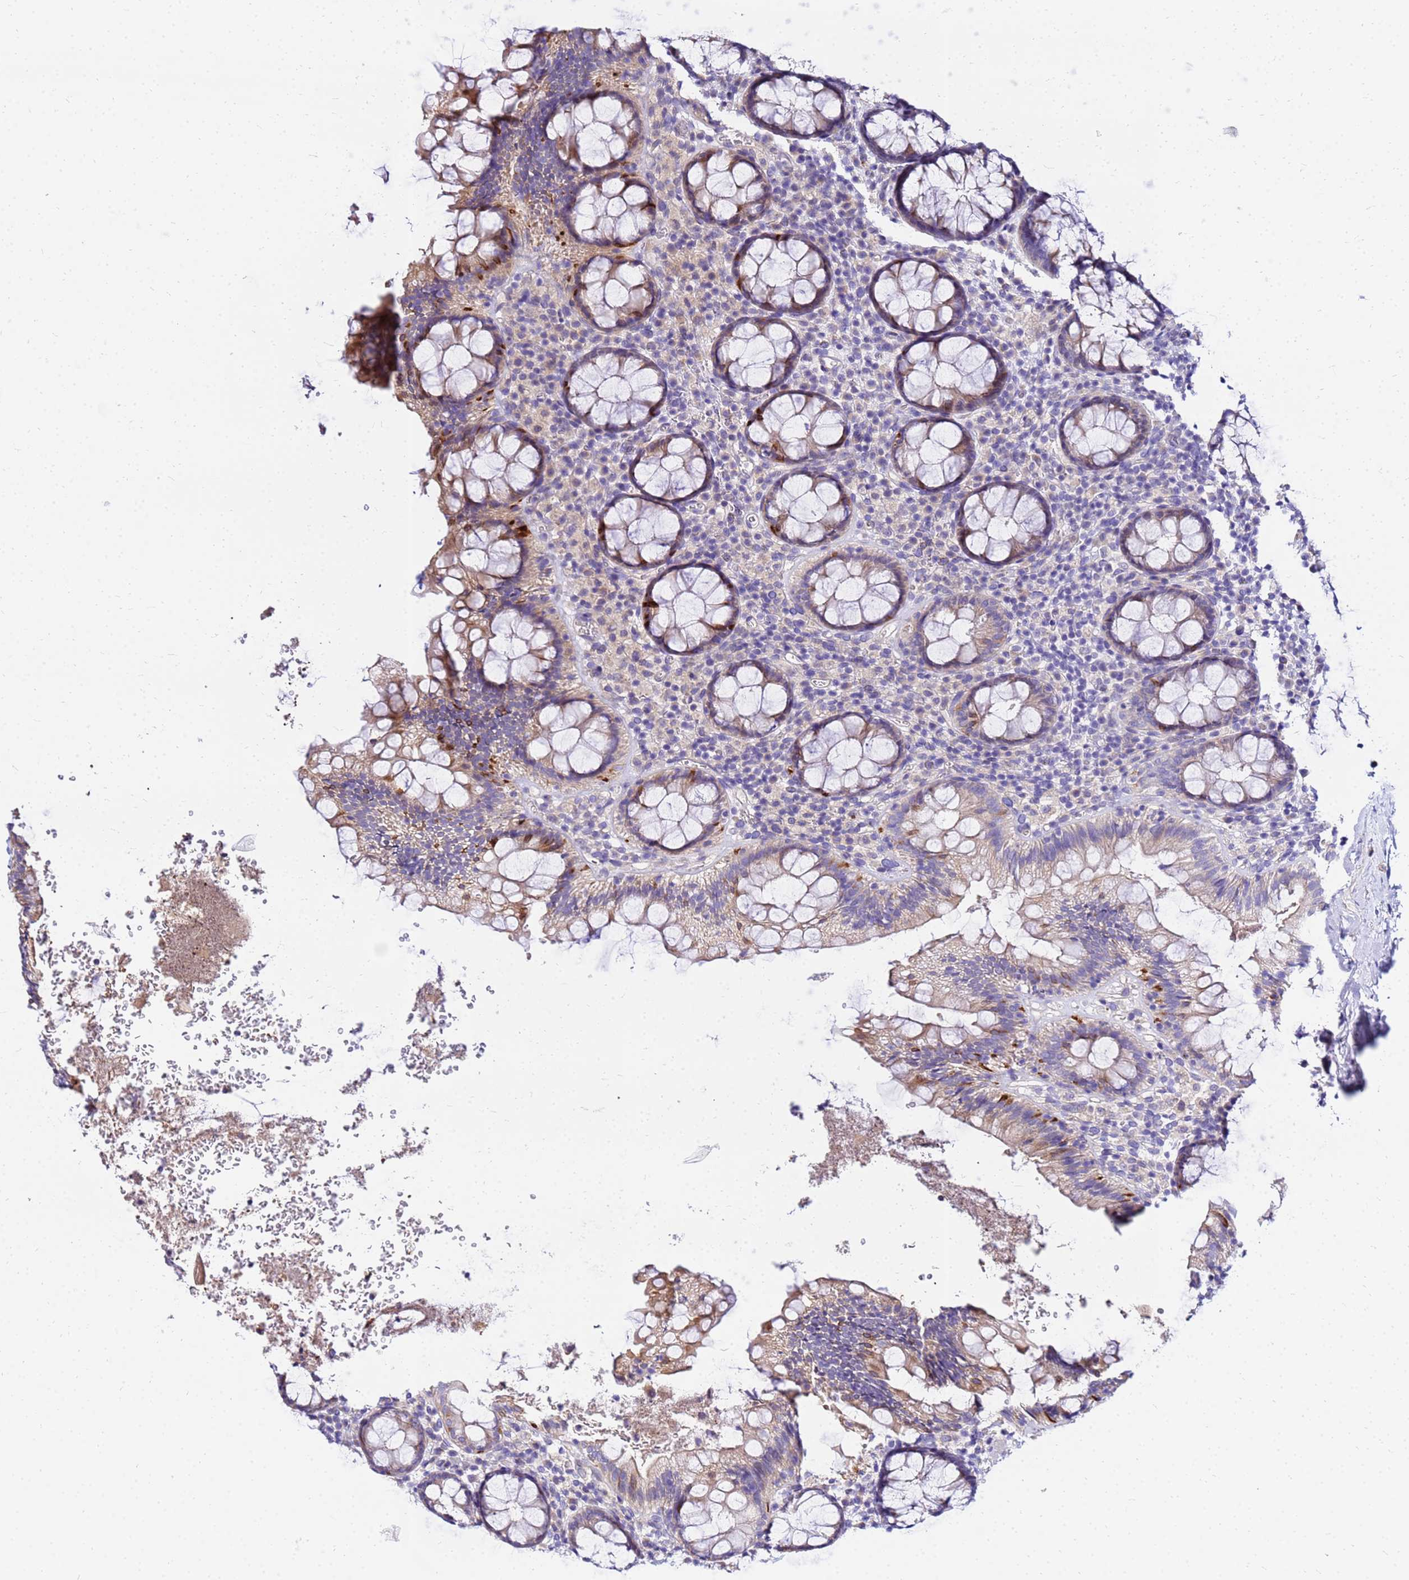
{"staining": {"intensity": "moderate", "quantity": "<25%", "location": "cytoplasmic/membranous"}, "tissue": "rectum", "cell_type": "Glandular cells", "image_type": "normal", "snomed": [{"axis": "morphology", "description": "Normal tissue, NOS"}, {"axis": "topography", "description": "Rectum"}], "caption": "The image reveals a brown stain indicating the presence of a protein in the cytoplasmic/membranous of glandular cells in rectum. Immunohistochemistry (ihc) stains the protein of interest in brown and the nuclei are stained blue.", "gene": "HERC5", "patient": {"sex": "male", "age": 83}}